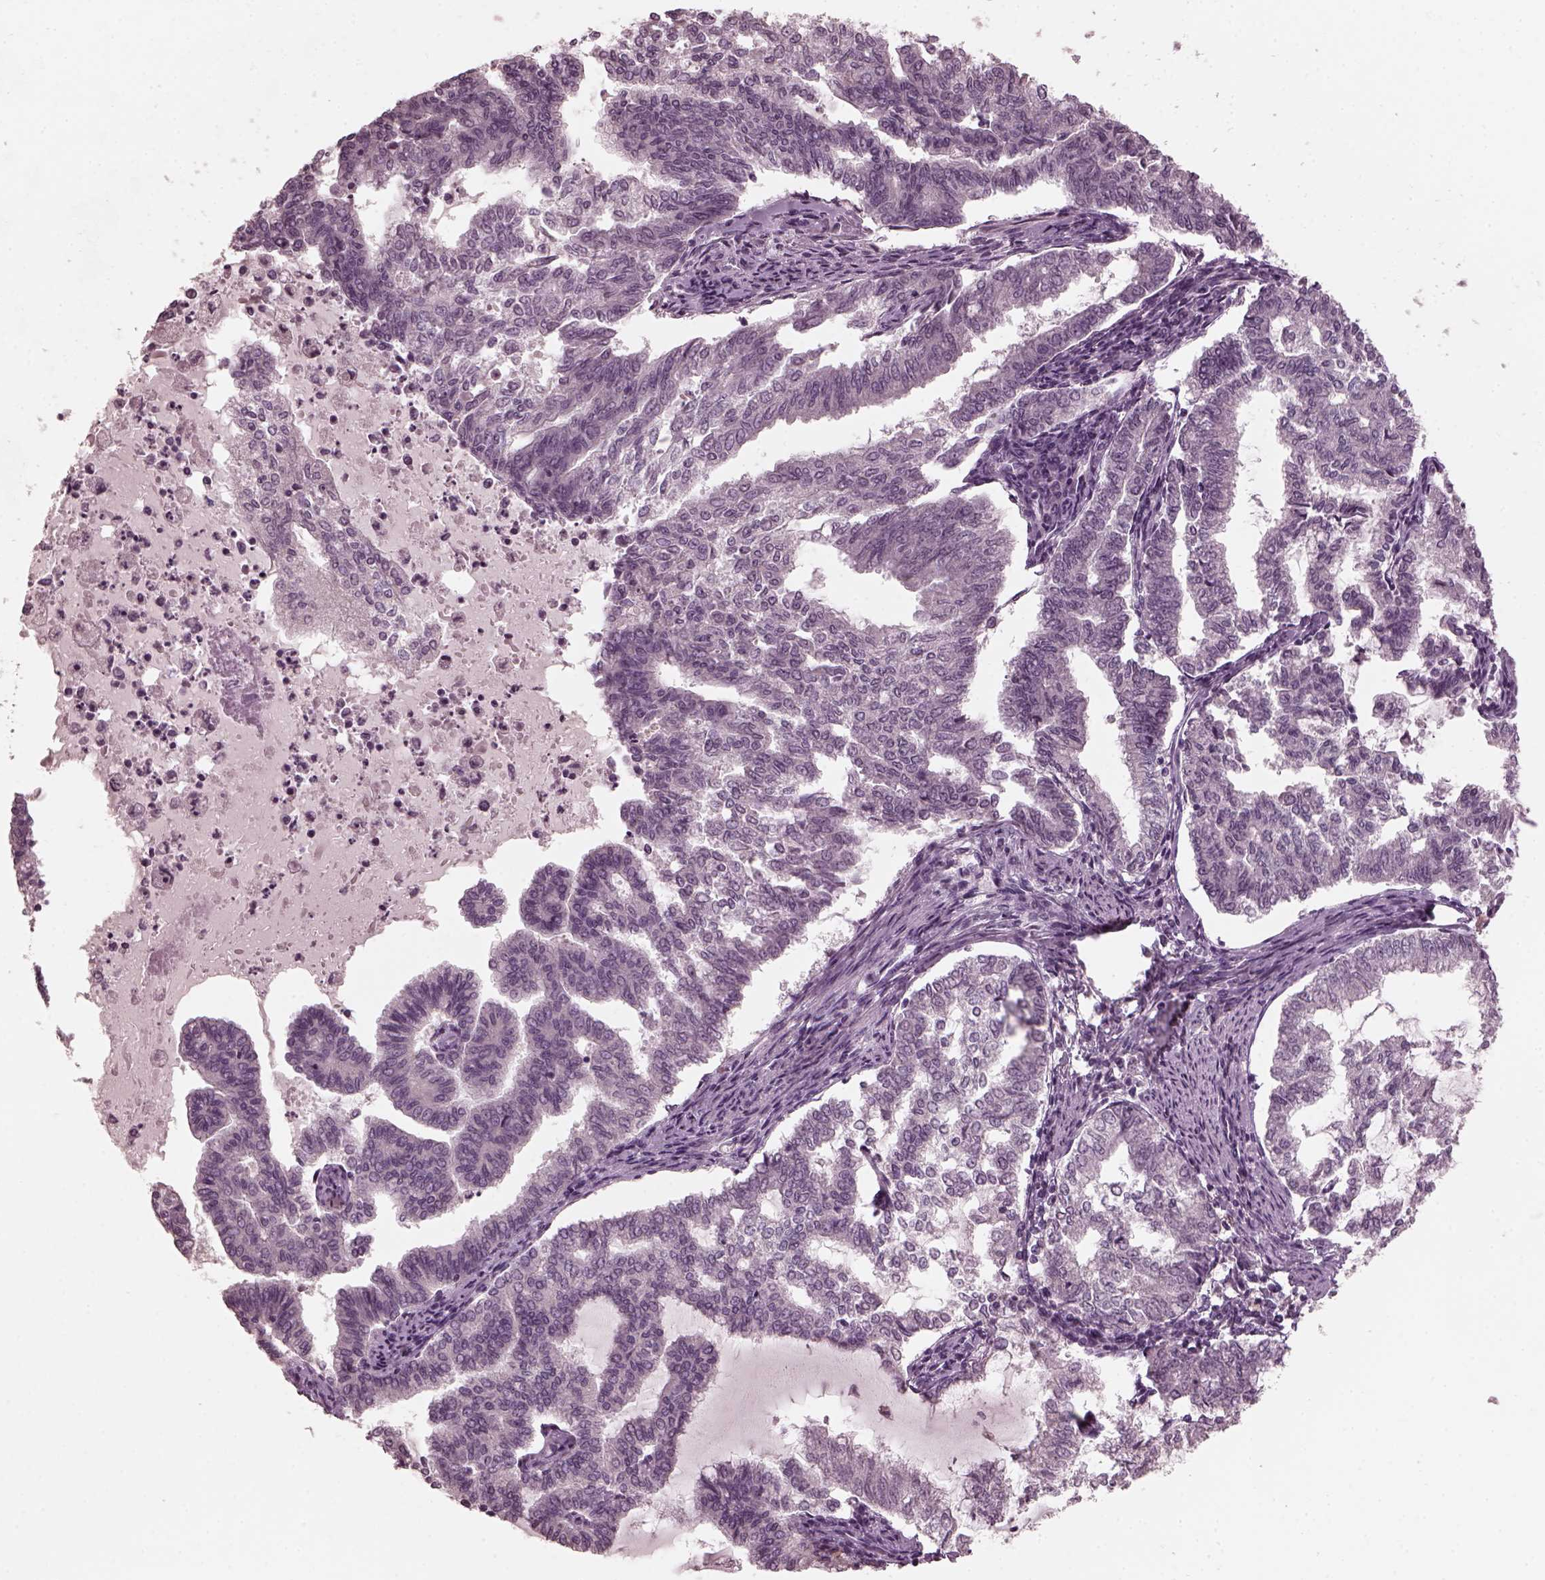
{"staining": {"intensity": "negative", "quantity": "none", "location": "none"}, "tissue": "endometrial cancer", "cell_type": "Tumor cells", "image_type": "cancer", "snomed": [{"axis": "morphology", "description": "Adenocarcinoma, NOS"}, {"axis": "topography", "description": "Endometrium"}], "caption": "A high-resolution image shows immunohistochemistry staining of endometrial cancer, which demonstrates no significant expression in tumor cells. (Brightfield microscopy of DAB IHC at high magnification).", "gene": "RCVRN", "patient": {"sex": "female", "age": 79}}